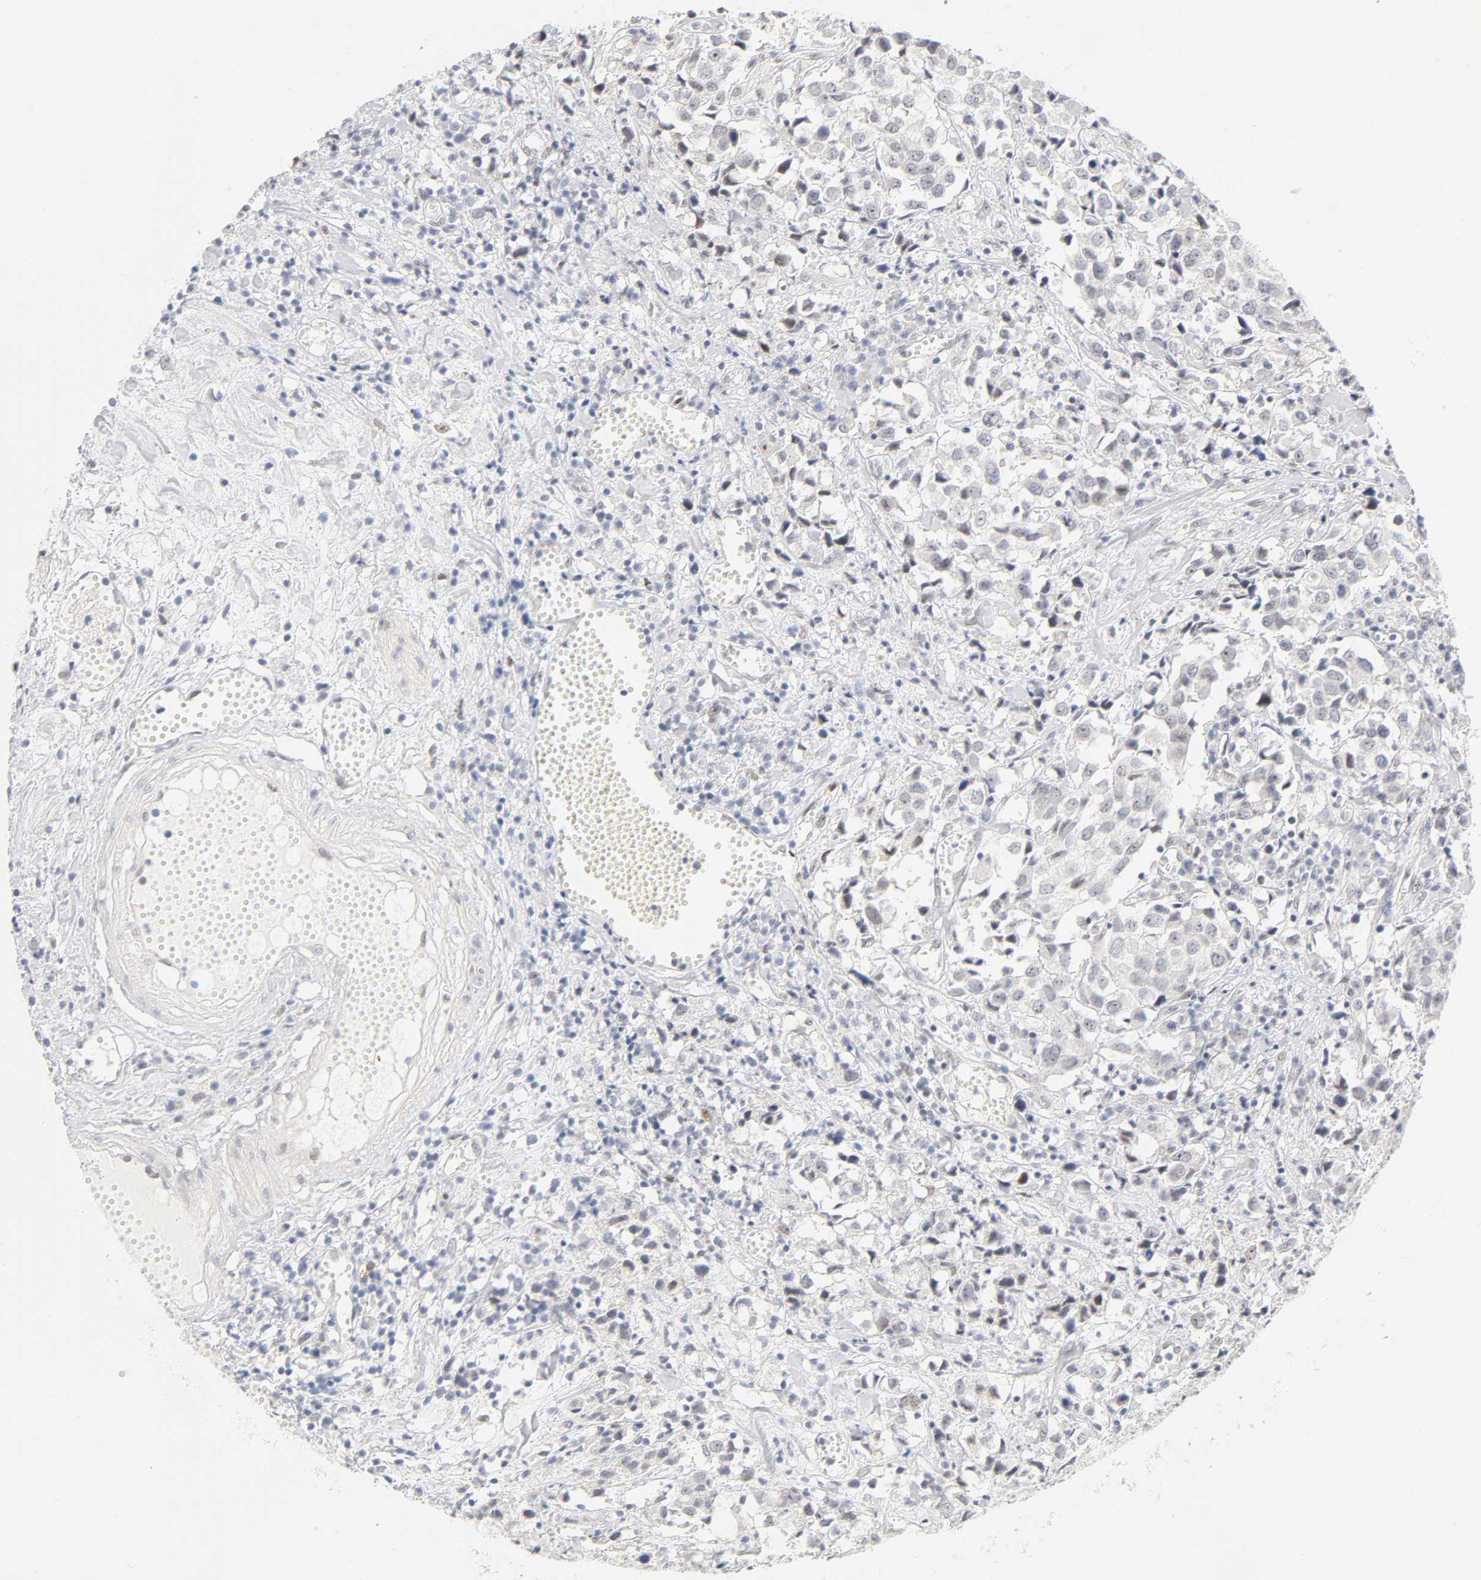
{"staining": {"intensity": "weak", "quantity": "<25%", "location": "nuclear"}, "tissue": "urothelial cancer", "cell_type": "Tumor cells", "image_type": "cancer", "snomed": [{"axis": "morphology", "description": "Urothelial carcinoma, High grade"}, {"axis": "topography", "description": "Urinary bladder"}], "caption": "Immunohistochemistry micrograph of human urothelial cancer stained for a protein (brown), which demonstrates no positivity in tumor cells.", "gene": "MNAT1", "patient": {"sex": "female", "age": 75}}